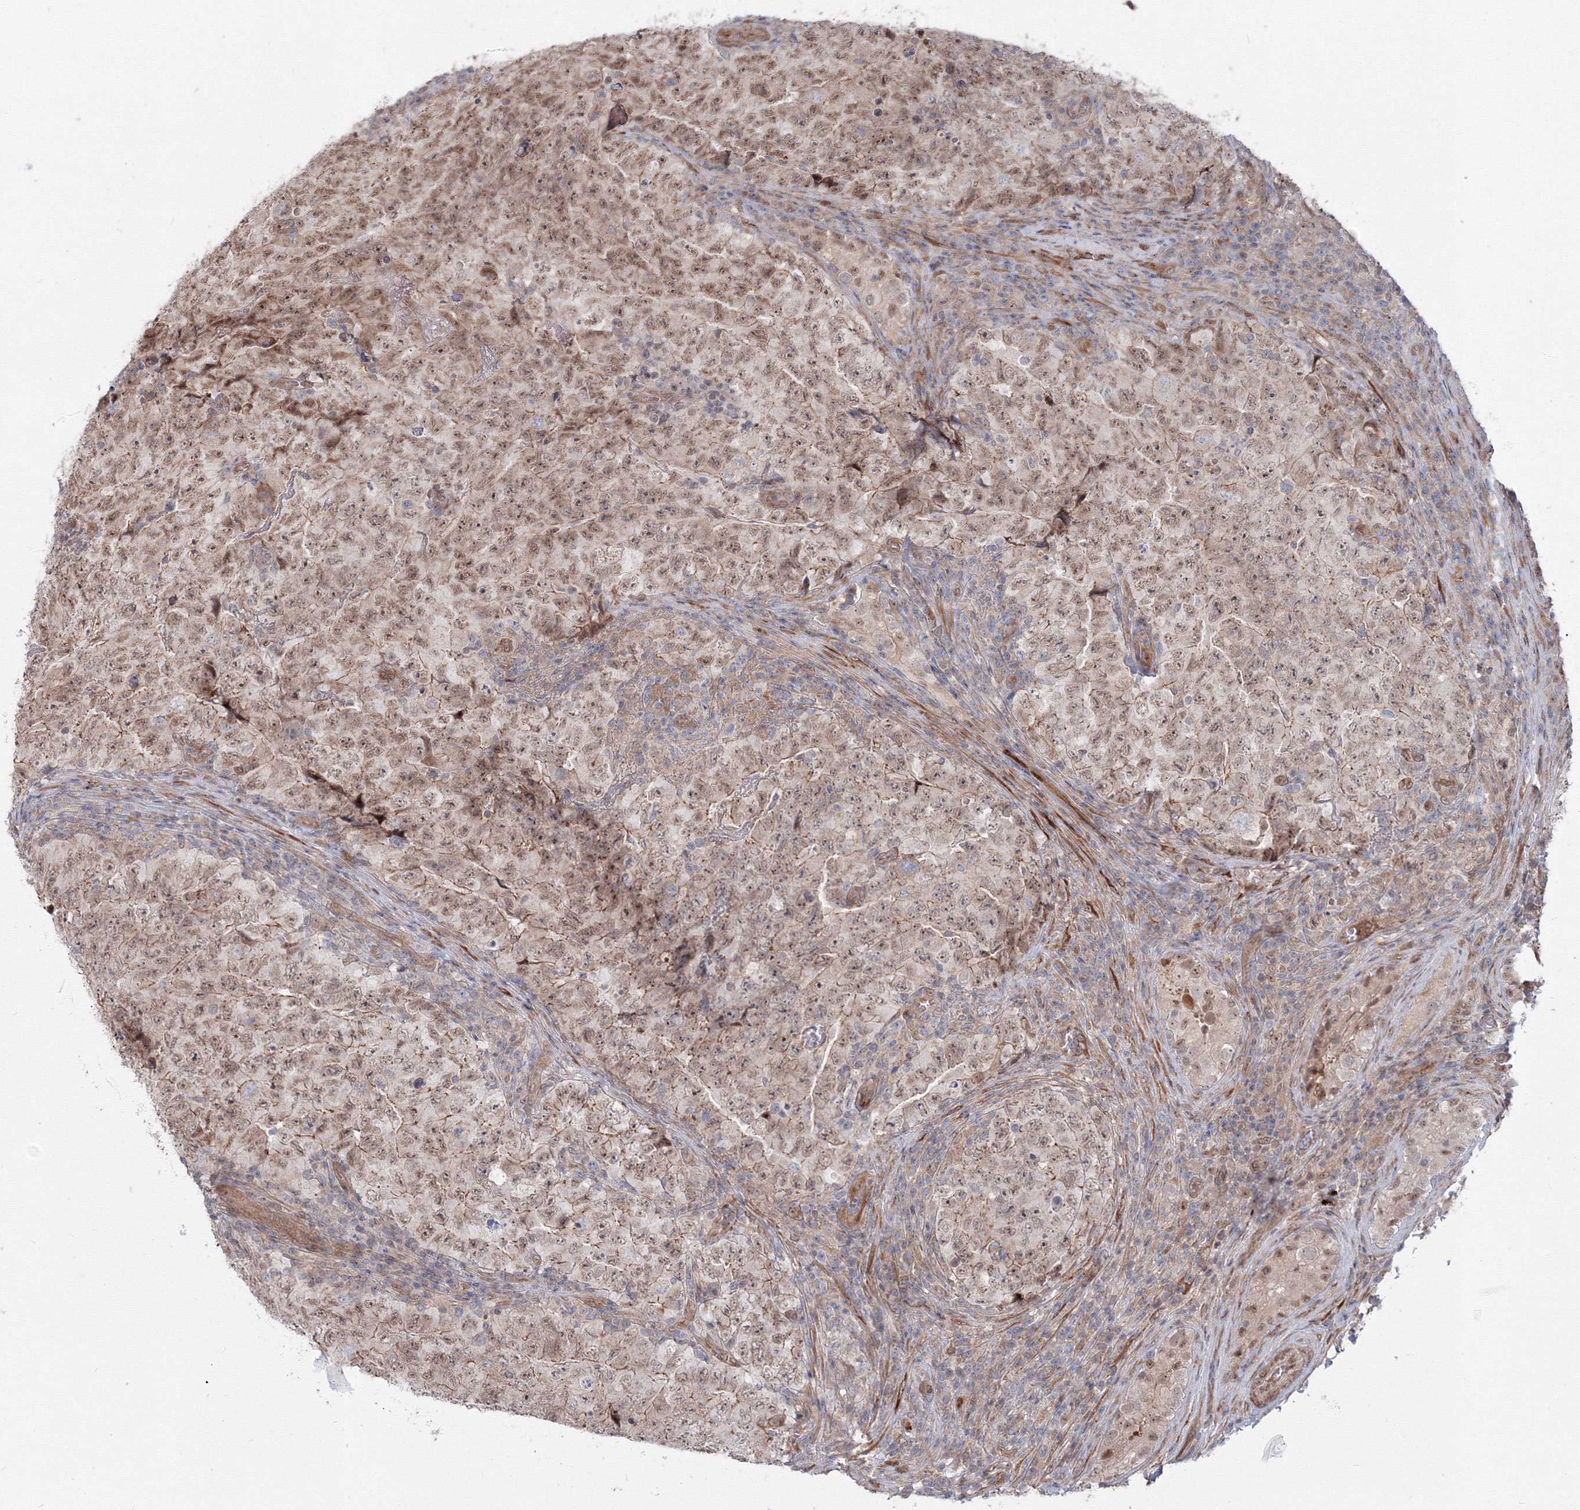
{"staining": {"intensity": "moderate", "quantity": ">75%", "location": "nuclear"}, "tissue": "testis cancer", "cell_type": "Tumor cells", "image_type": "cancer", "snomed": [{"axis": "morphology", "description": "Carcinoma, Embryonal, NOS"}, {"axis": "topography", "description": "Testis"}], "caption": "Protein expression analysis of embryonal carcinoma (testis) demonstrates moderate nuclear expression in about >75% of tumor cells.", "gene": "SH3PXD2A", "patient": {"sex": "male", "age": 26}}